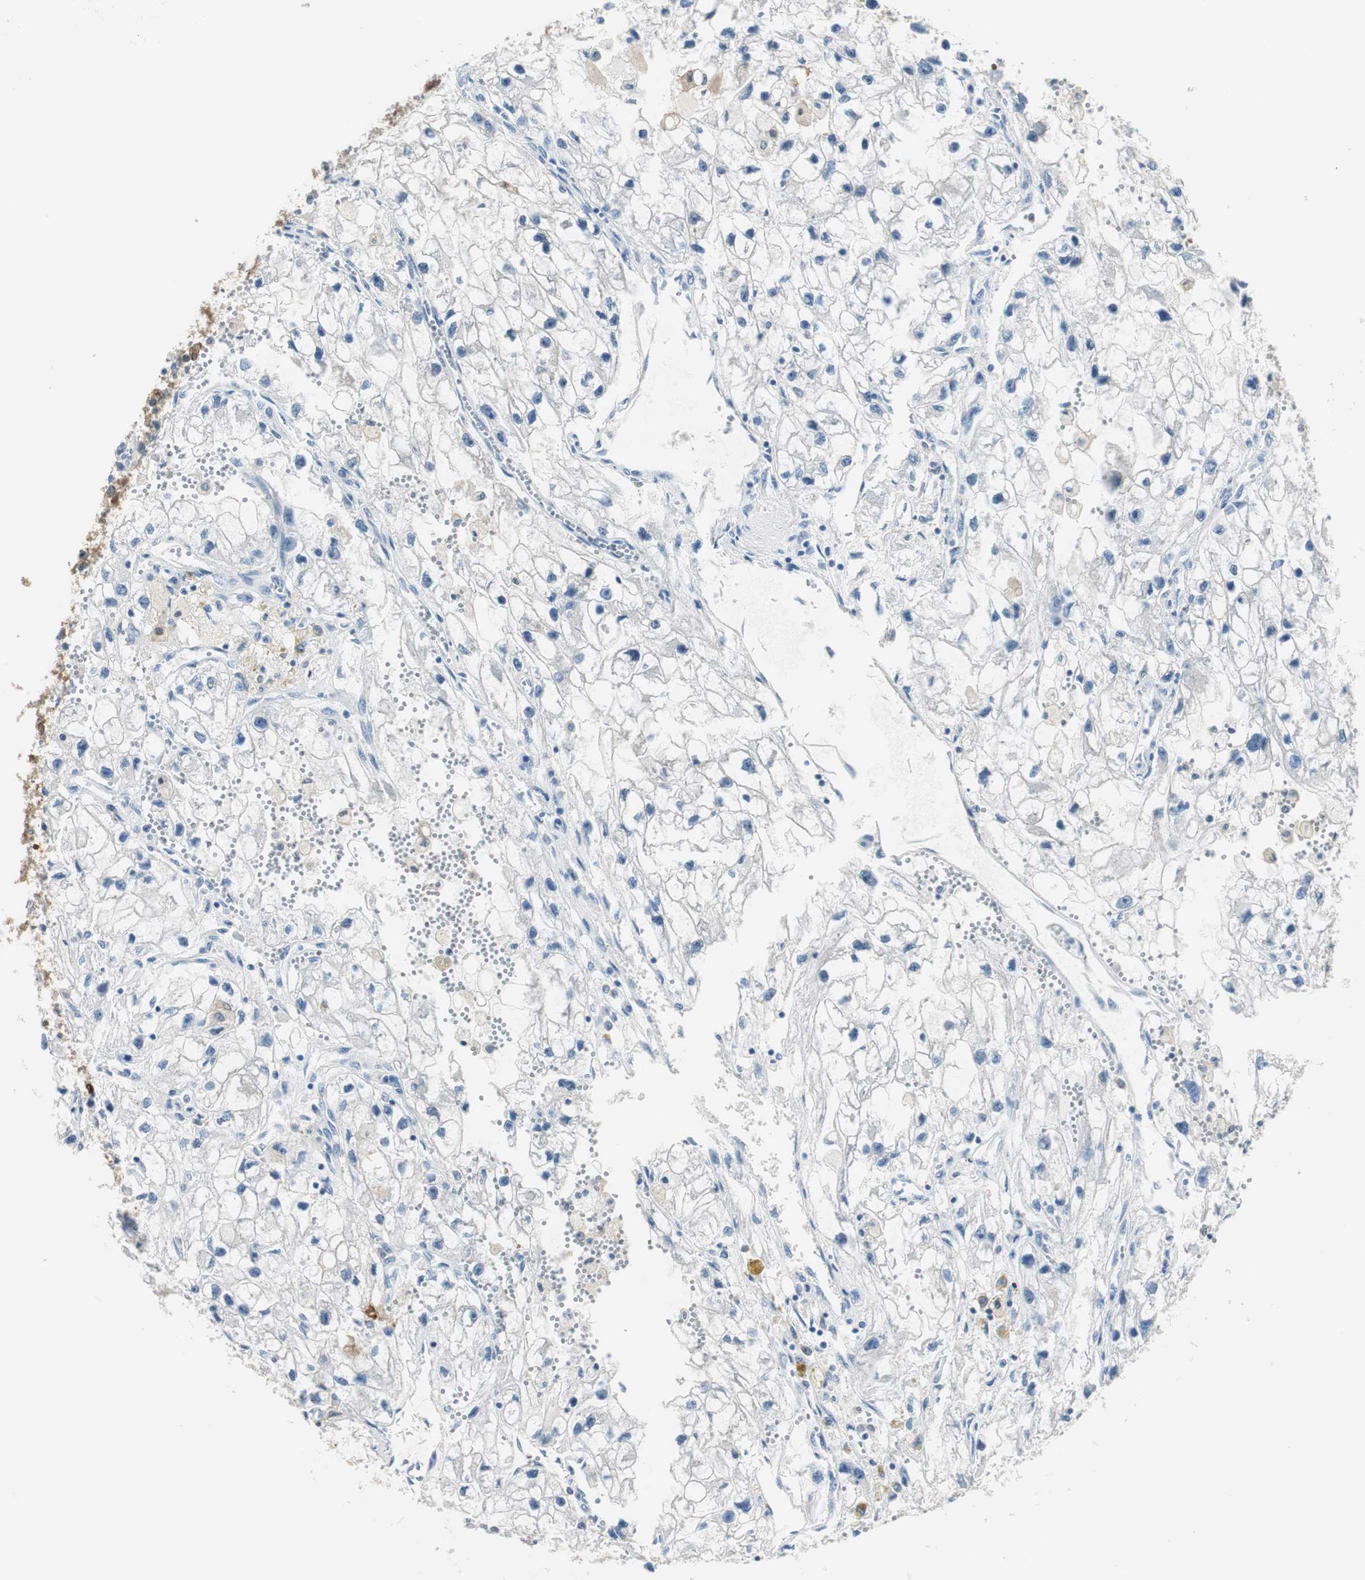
{"staining": {"intensity": "negative", "quantity": "none", "location": "none"}, "tissue": "renal cancer", "cell_type": "Tumor cells", "image_type": "cancer", "snomed": [{"axis": "morphology", "description": "Adenocarcinoma, NOS"}, {"axis": "topography", "description": "Kidney"}], "caption": "A micrograph of renal adenocarcinoma stained for a protein shows no brown staining in tumor cells.", "gene": "FBP1", "patient": {"sex": "female", "age": 70}}